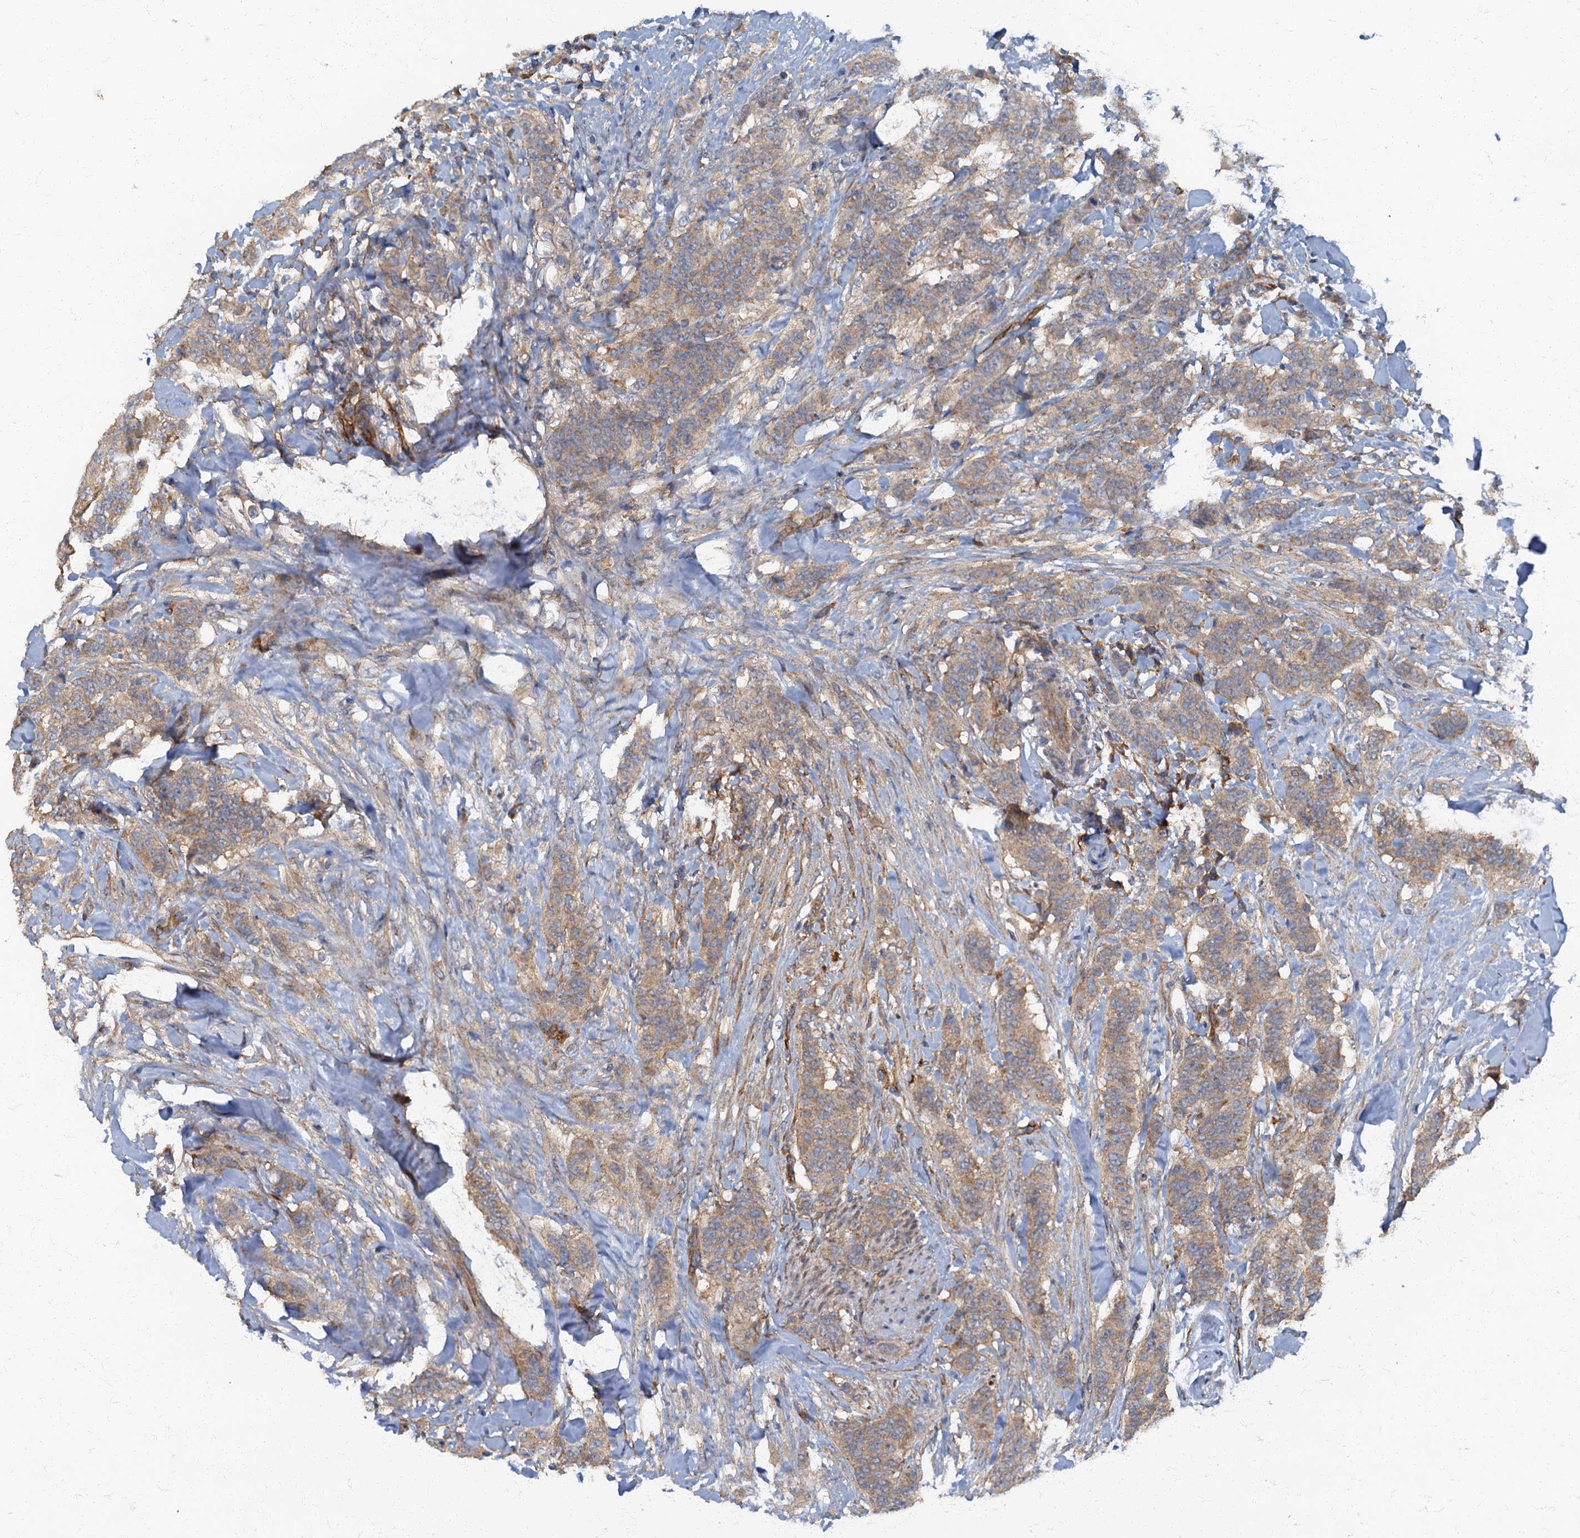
{"staining": {"intensity": "weak", "quantity": "25%-75%", "location": "cytoplasmic/membranous"}, "tissue": "breast cancer", "cell_type": "Tumor cells", "image_type": "cancer", "snomed": [{"axis": "morphology", "description": "Duct carcinoma"}, {"axis": "topography", "description": "Breast"}], "caption": "A high-resolution image shows immunohistochemistry staining of intraductal carcinoma (breast), which demonstrates weak cytoplasmic/membranous positivity in about 25%-75% of tumor cells.", "gene": "ARL11", "patient": {"sex": "female", "age": 40}}